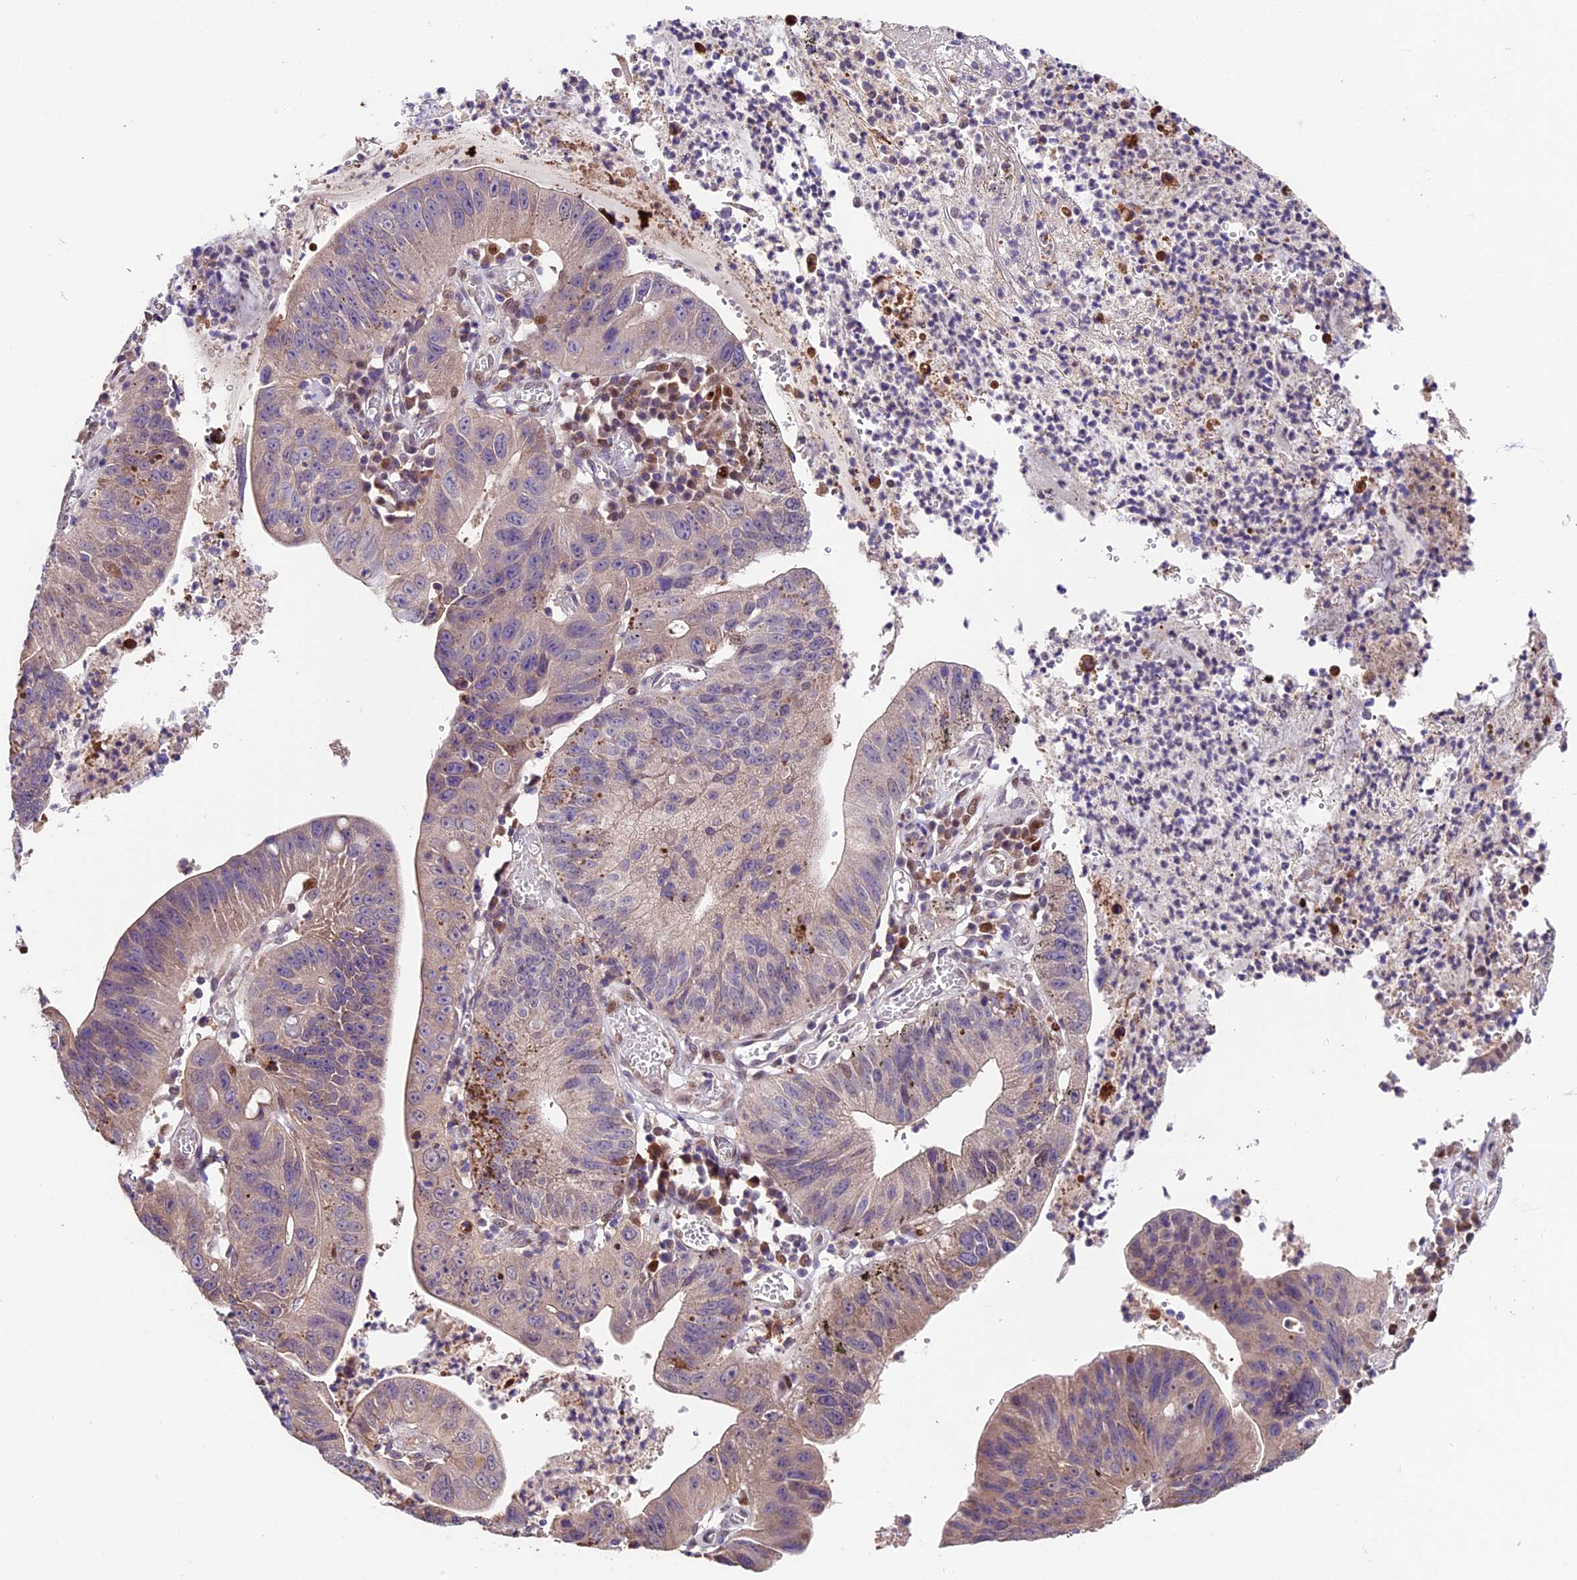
{"staining": {"intensity": "weak", "quantity": "25%-75%", "location": "cytoplasmic/membranous"}, "tissue": "stomach cancer", "cell_type": "Tumor cells", "image_type": "cancer", "snomed": [{"axis": "morphology", "description": "Adenocarcinoma, NOS"}, {"axis": "topography", "description": "Stomach"}], "caption": "An image showing weak cytoplasmic/membranous expression in approximately 25%-75% of tumor cells in stomach cancer, as visualized by brown immunohistochemical staining.", "gene": "SBNO2", "patient": {"sex": "male", "age": 59}}